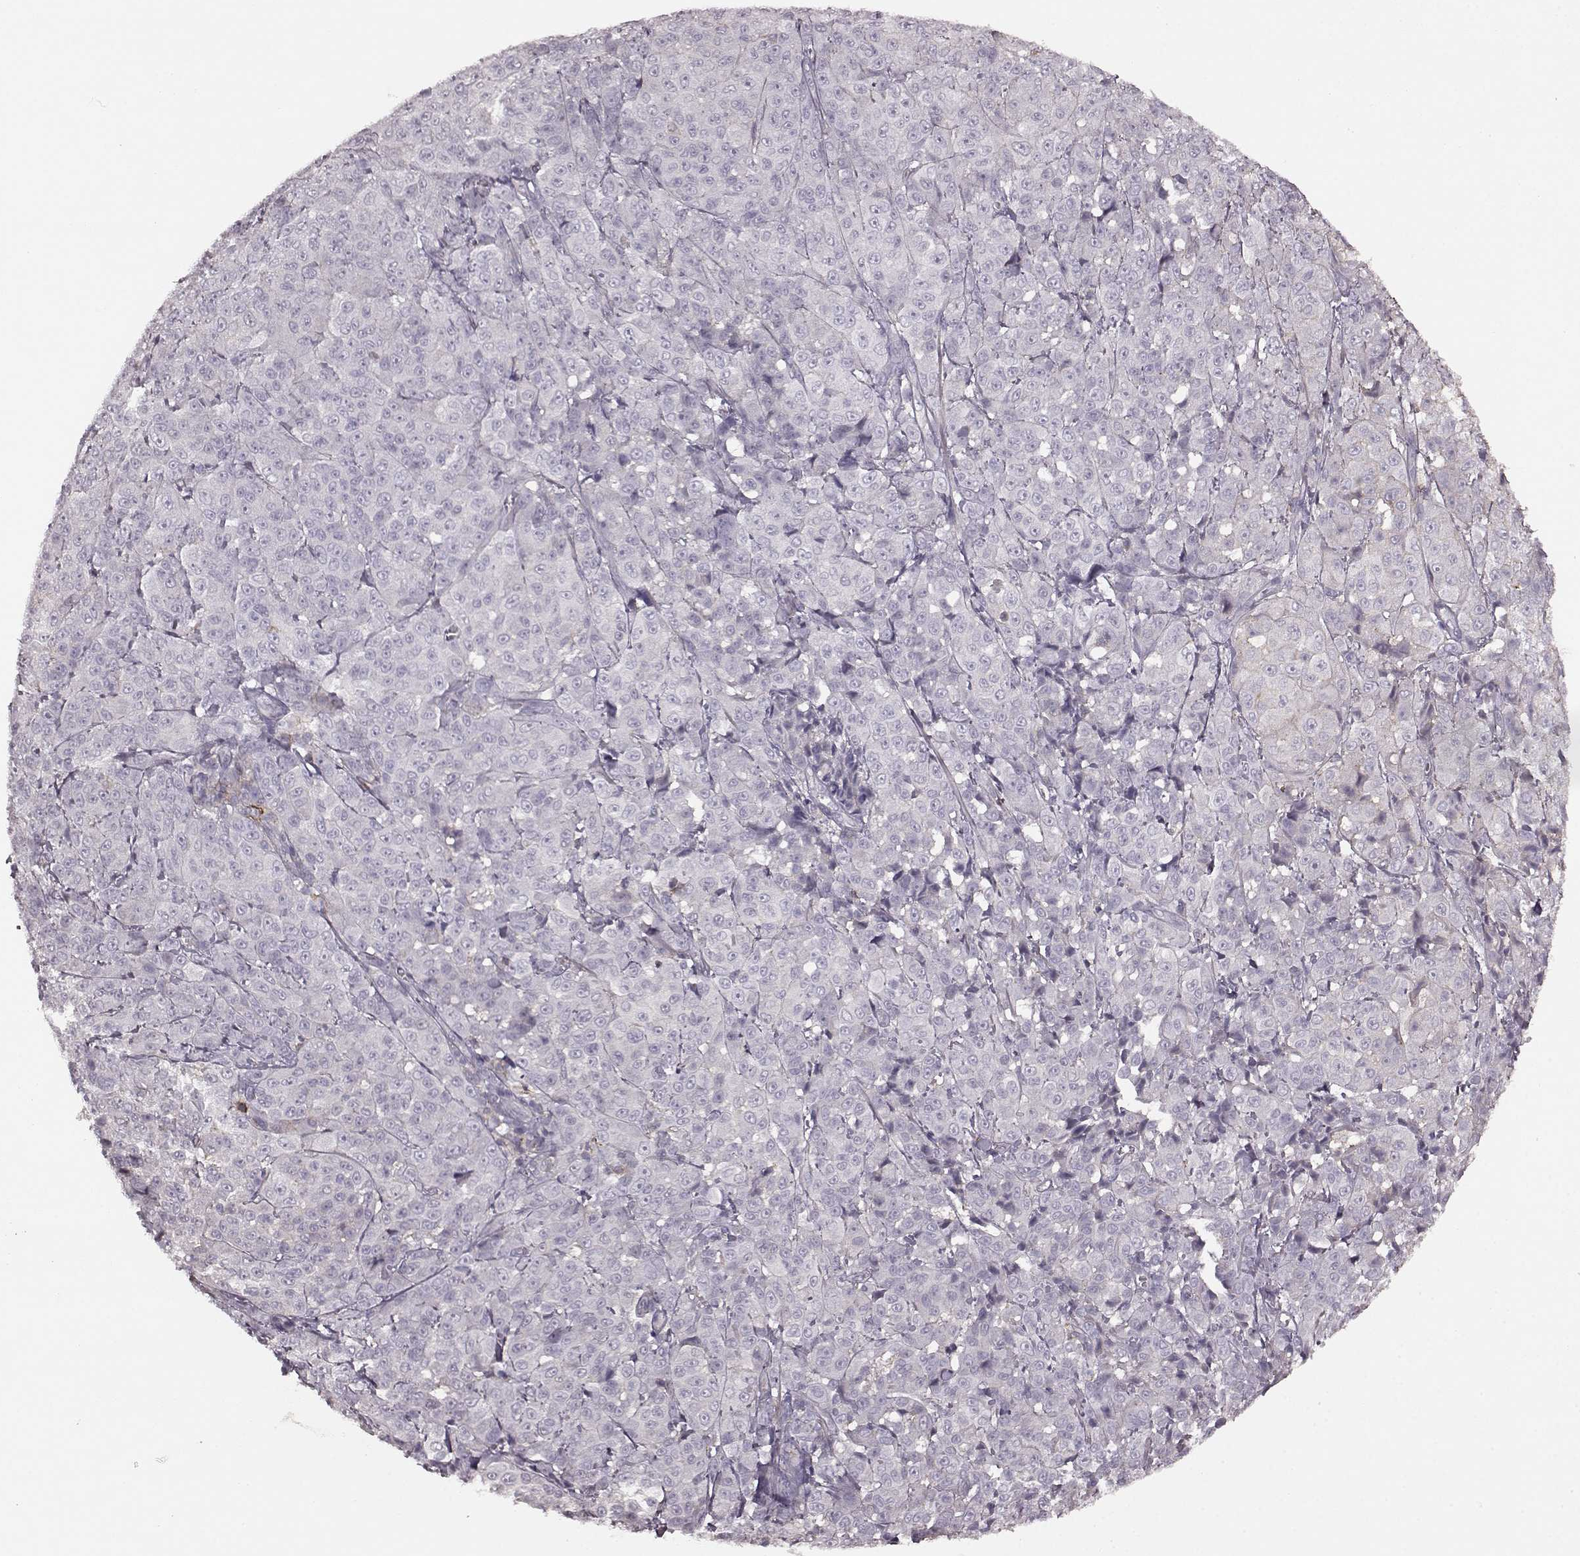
{"staining": {"intensity": "negative", "quantity": "none", "location": "none"}, "tissue": "melanoma", "cell_type": "Tumor cells", "image_type": "cancer", "snomed": [{"axis": "morphology", "description": "Malignant melanoma, NOS"}, {"axis": "topography", "description": "Skin"}], "caption": "Immunohistochemistry micrograph of neoplastic tissue: malignant melanoma stained with DAB reveals no significant protein expression in tumor cells.", "gene": "PDCD1", "patient": {"sex": "male", "age": 89}}